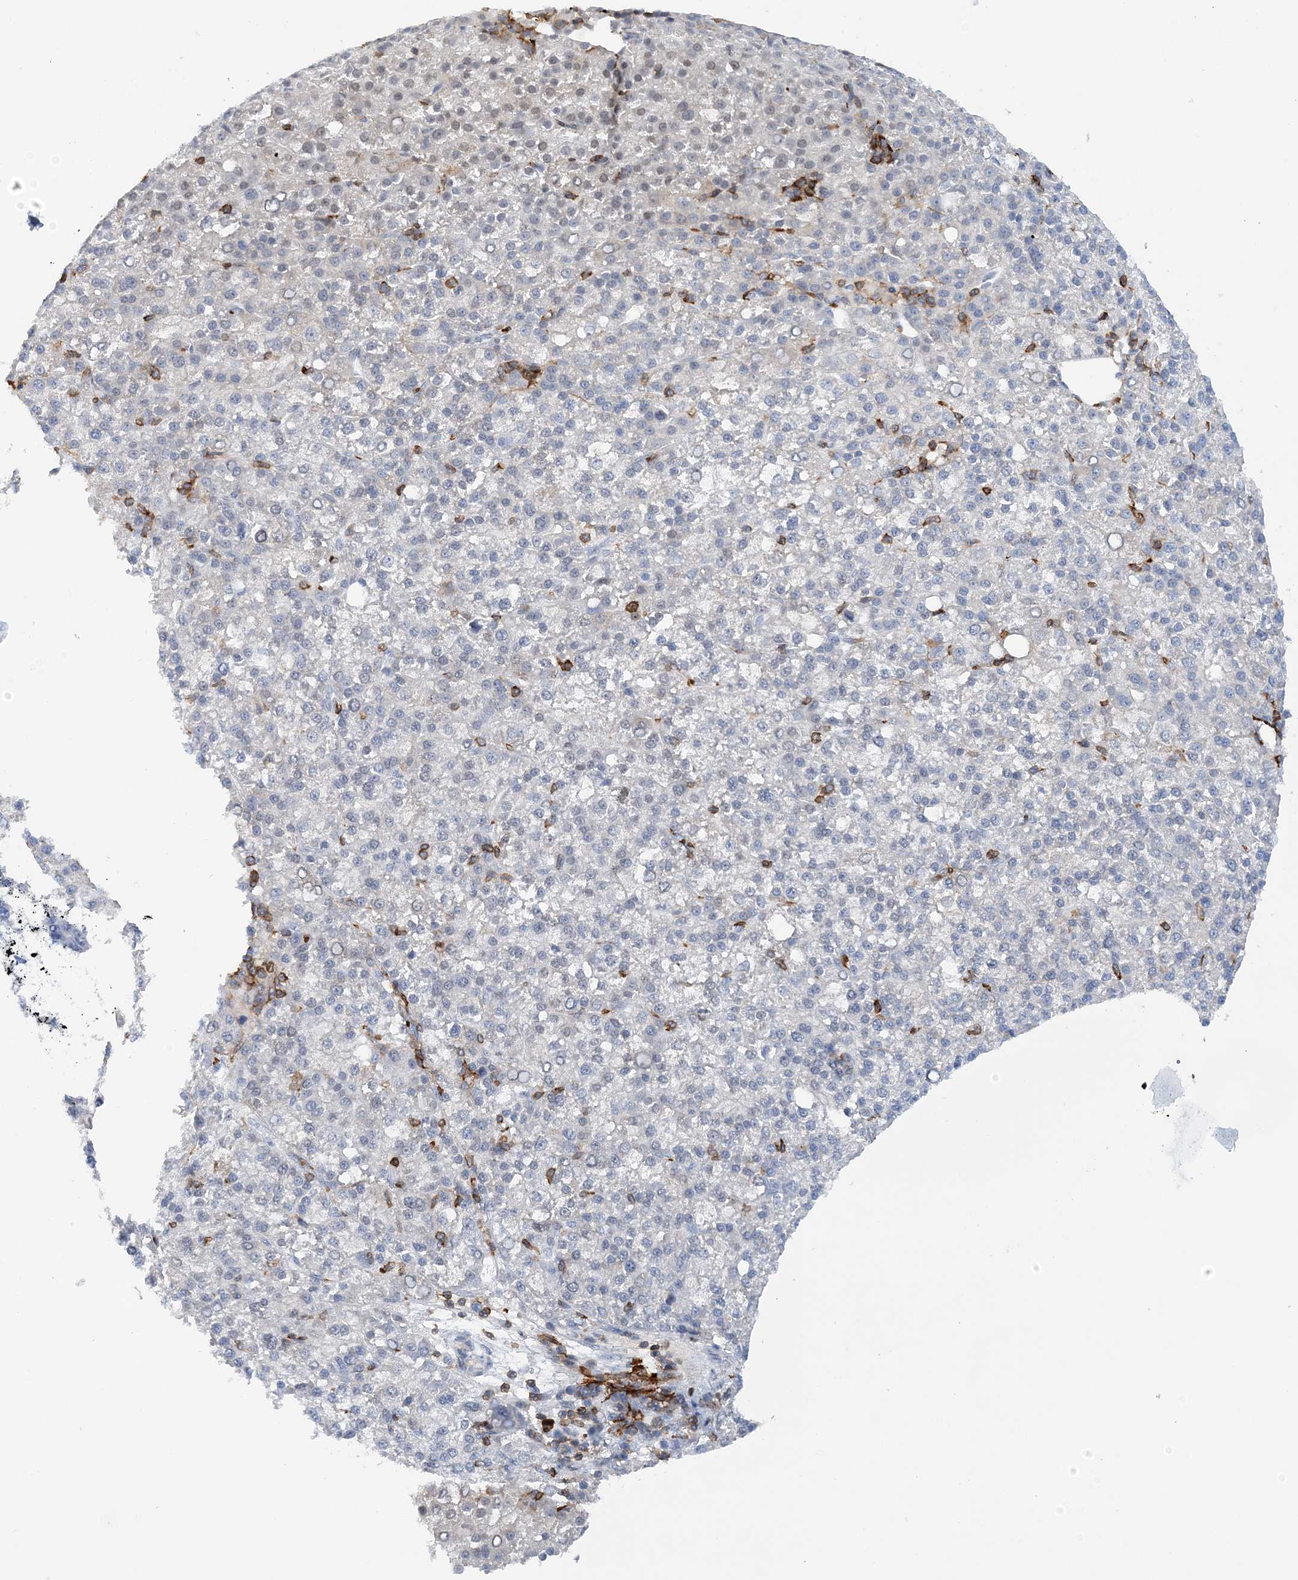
{"staining": {"intensity": "weak", "quantity": "<25%", "location": "nuclear"}, "tissue": "liver cancer", "cell_type": "Tumor cells", "image_type": "cancer", "snomed": [{"axis": "morphology", "description": "Carcinoma, Hepatocellular, NOS"}, {"axis": "topography", "description": "Liver"}], "caption": "A micrograph of human liver cancer is negative for staining in tumor cells.", "gene": "PRMT9", "patient": {"sex": "female", "age": 58}}